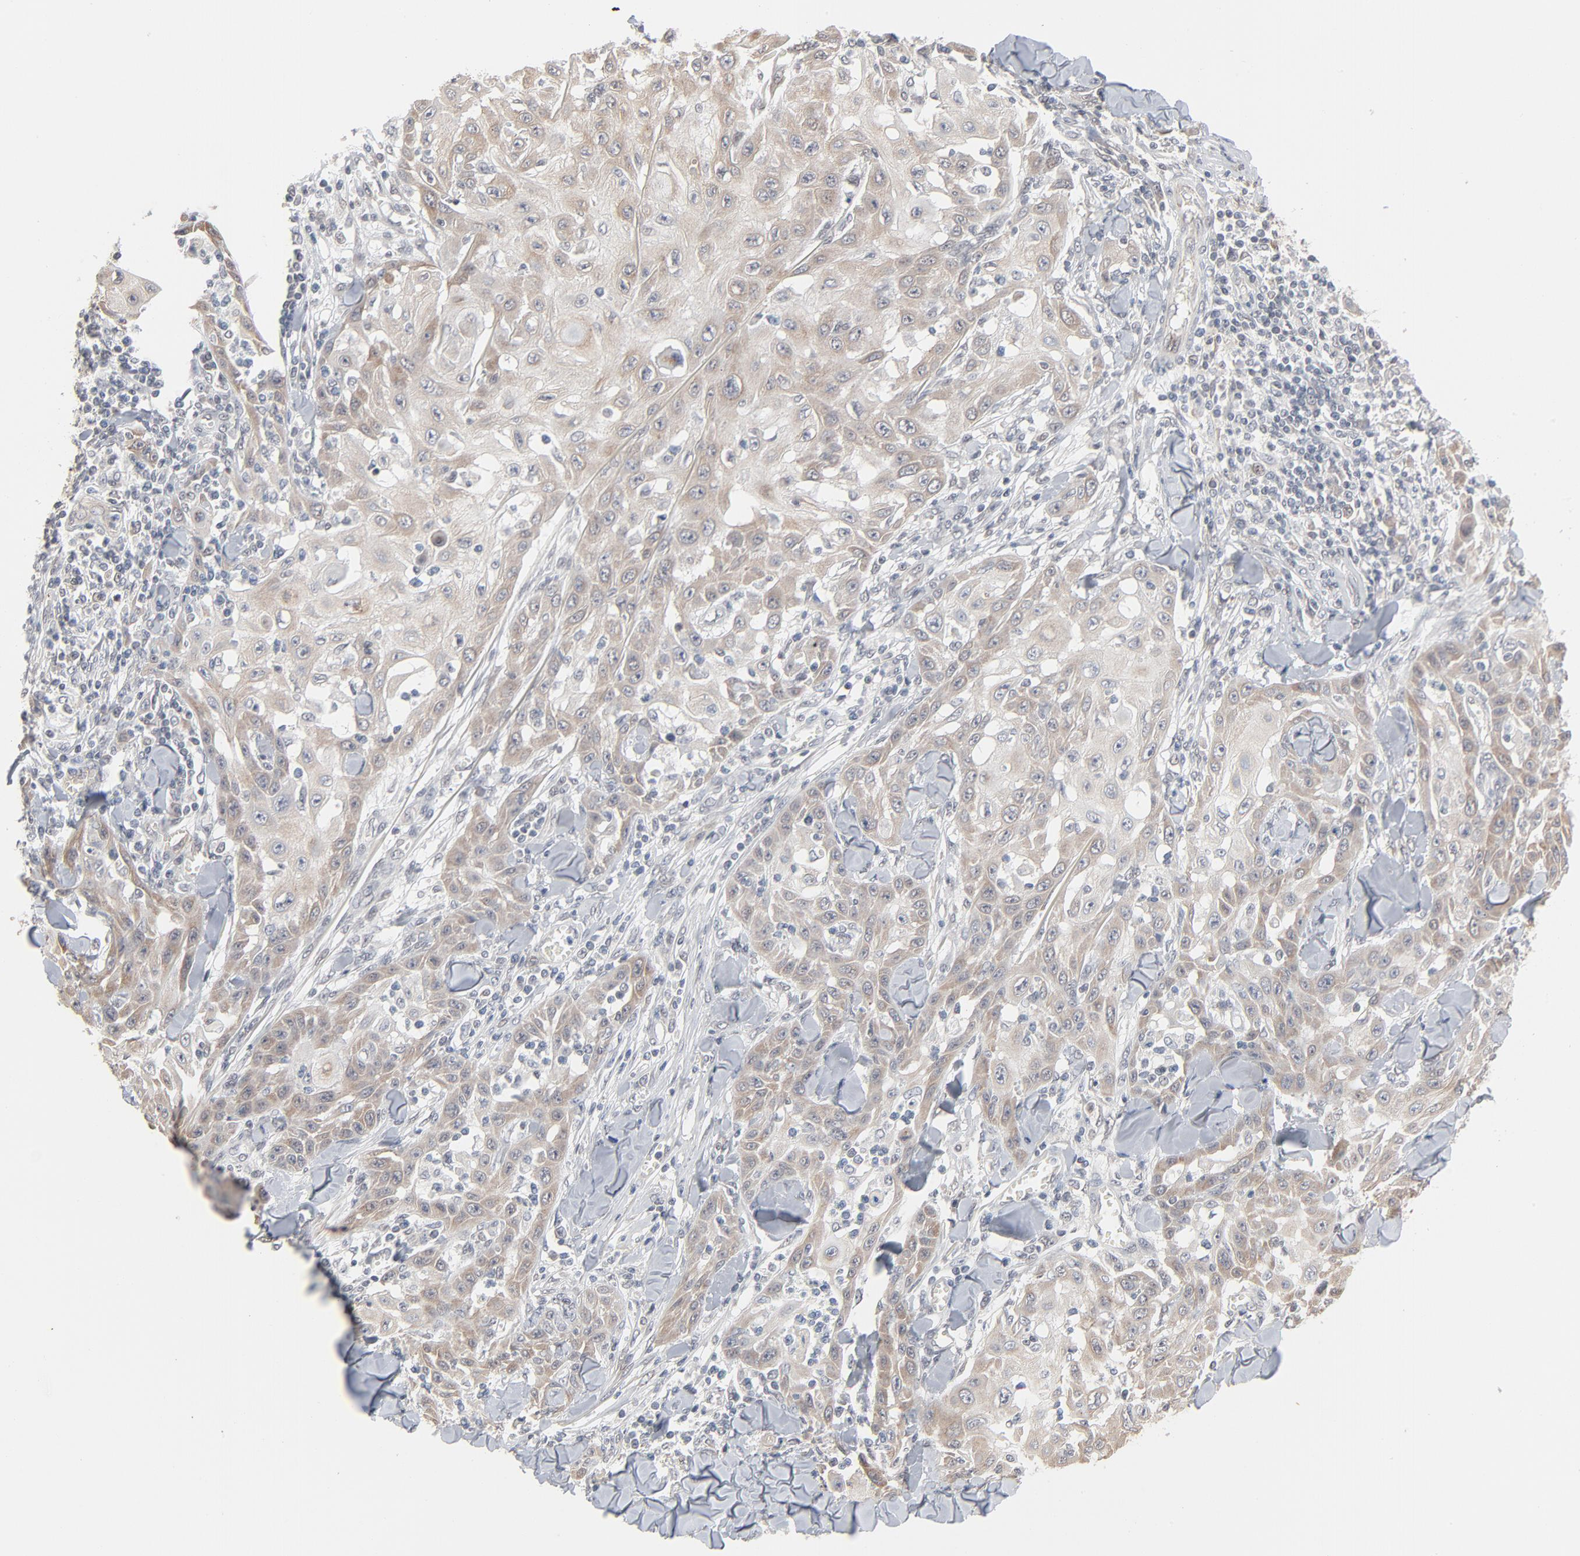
{"staining": {"intensity": "weak", "quantity": ">75%", "location": "cytoplasmic/membranous"}, "tissue": "skin cancer", "cell_type": "Tumor cells", "image_type": "cancer", "snomed": [{"axis": "morphology", "description": "Squamous cell carcinoma, NOS"}, {"axis": "topography", "description": "Skin"}], "caption": "Brown immunohistochemical staining in human squamous cell carcinoma (skin) reveals weak cytoplasmic/membranous expression in approximately >75% of tumor cells.", "gene": "ITPR3", "patient": {"sex": "male", "age": 24}}